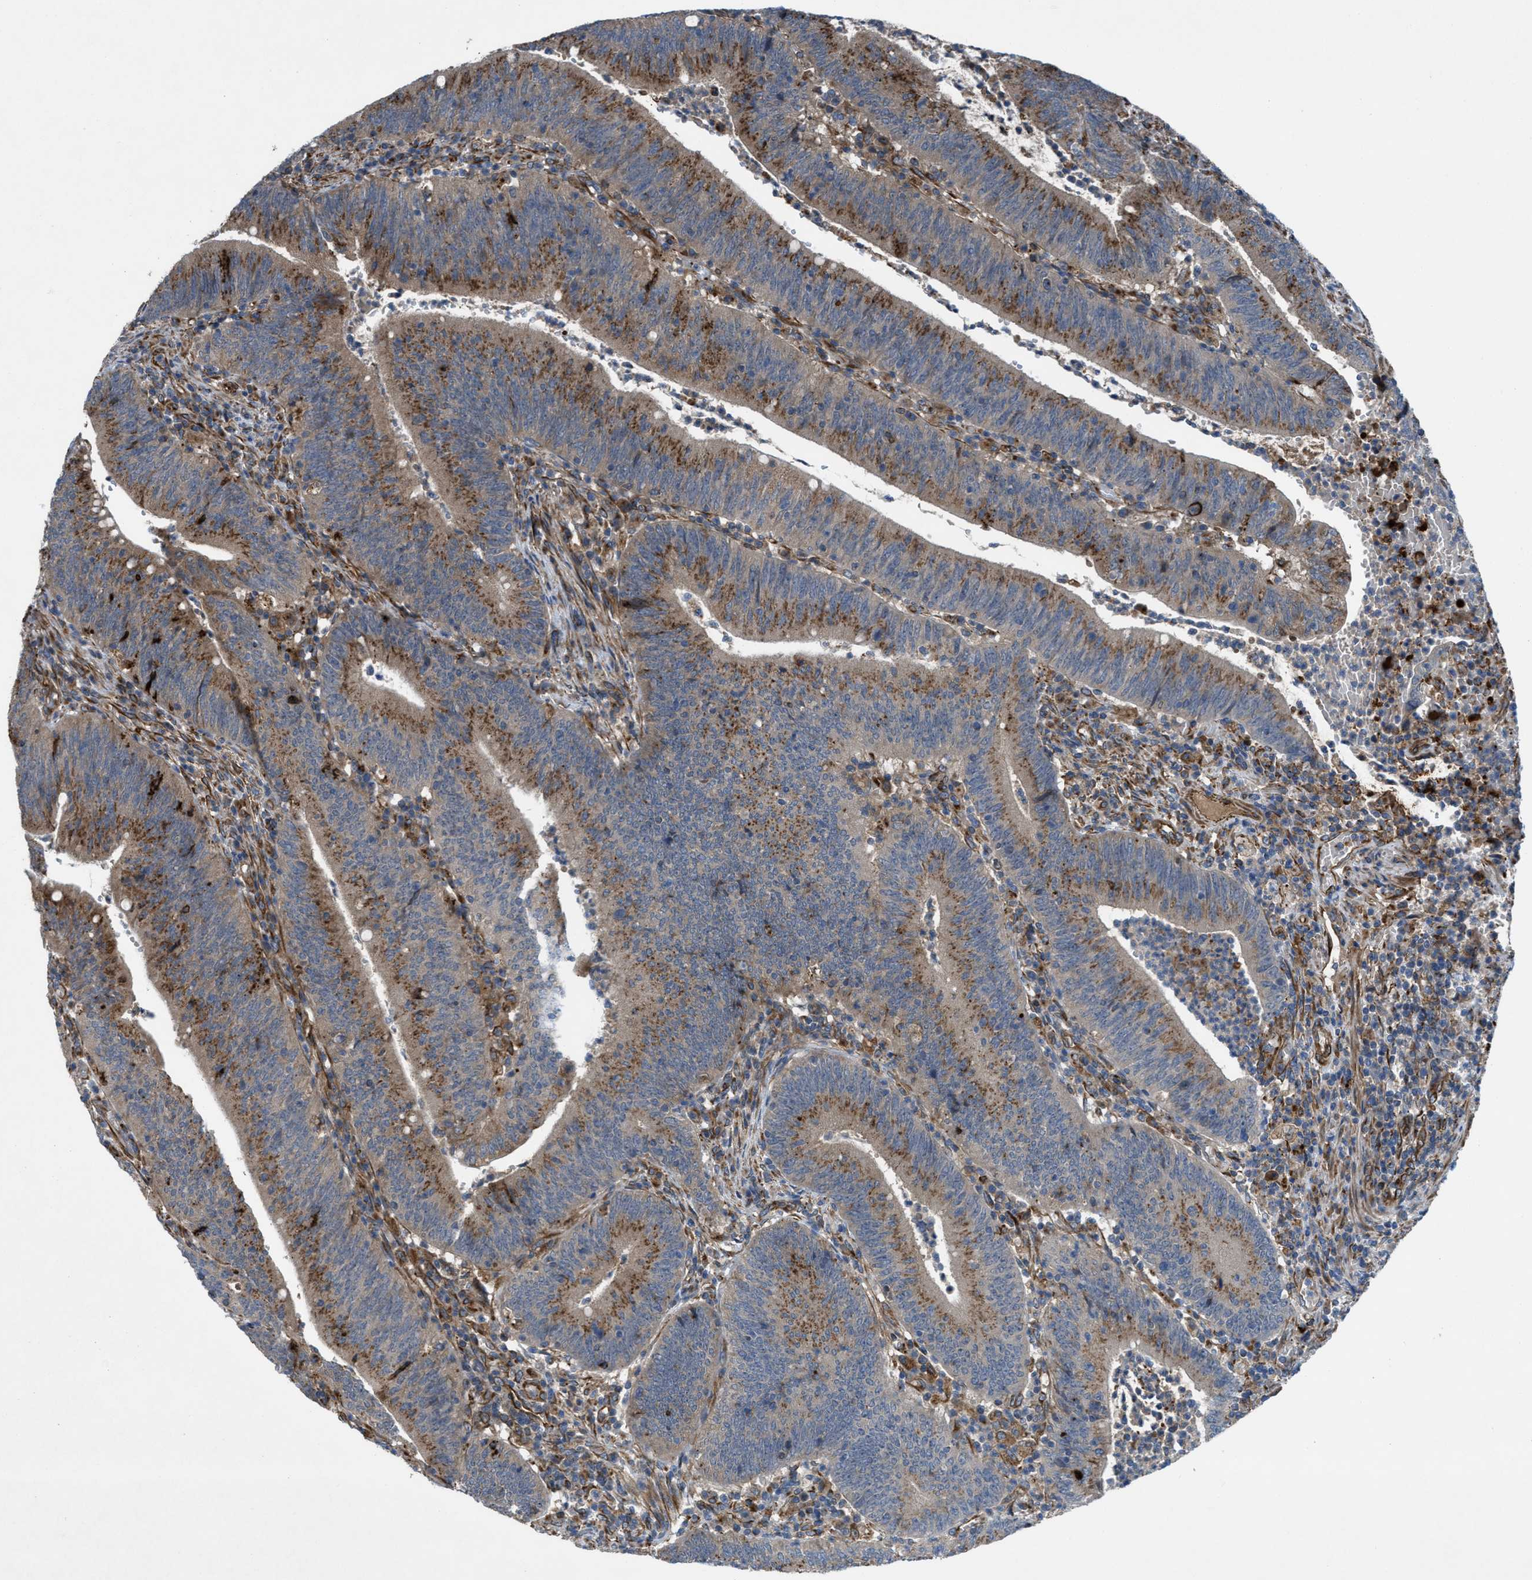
{"staining": {"intensity": "moderate", "quantity": ">75%", "location": "cytoplasmic/membranous"}, "tissue": "colorectal cancer", "cell_type": "Tumor cells", "image_type": "cancer", "snomed": [{"axis": "morphology", "description": "Normal tissue, NOS"}, {"axis": "morphology", "description": "Adenocarcinoma, NOS"}, {"axis": "topography", "description": "Rectum"}], "caption": "An immunohistochemistry (IHC) photomicrograph of neoplastic tissue is shown. Protein staining in brown shows moderate cytoplasmic/membranous positivity in colorectal cancer (adenocarcinoma) within tumor cells. (Brightfield microscopy of DAB IHC at high magnification).", "gene": "SLC6A9", "patient": {"sex": "female", "age": 66}}